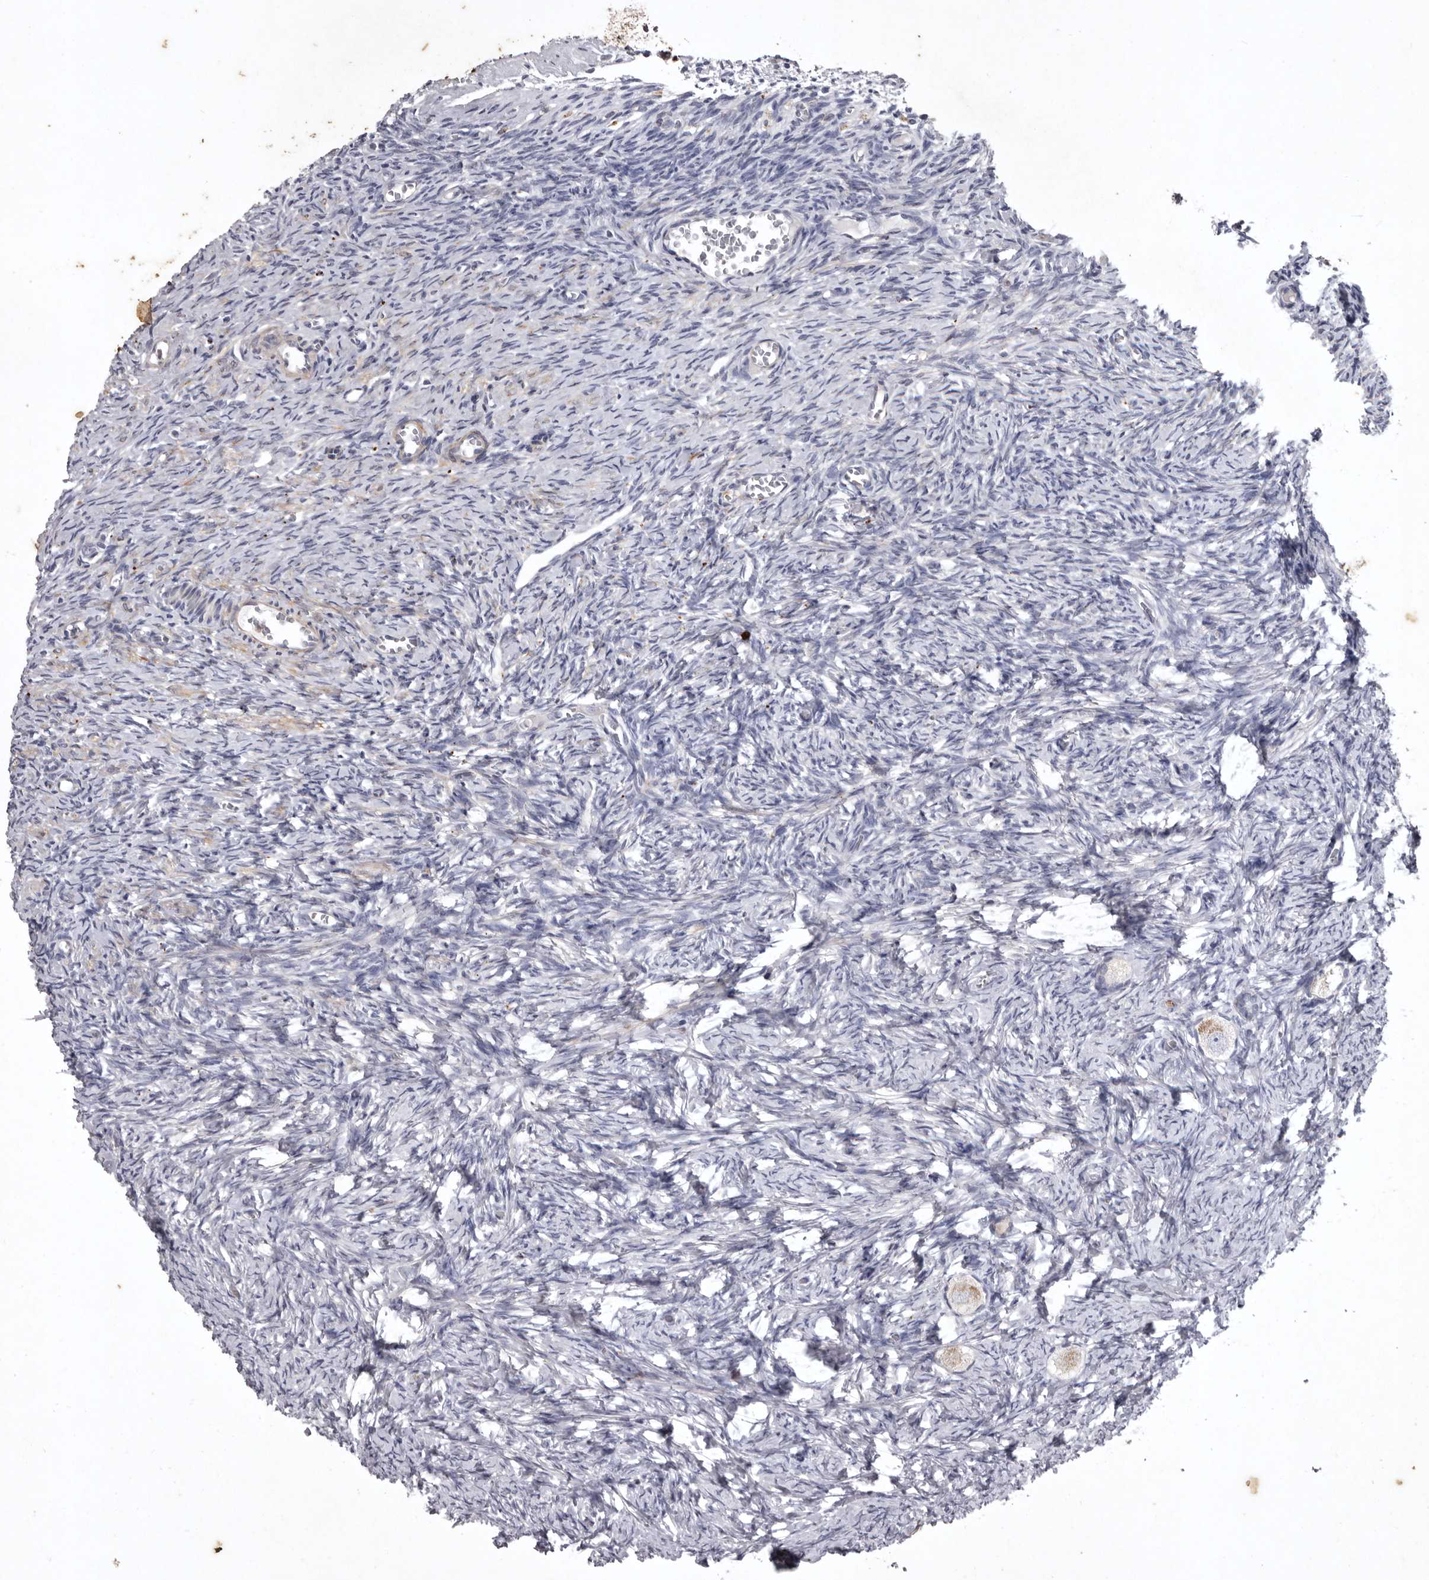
{"staining": {"intensity": "weak", "quantity": "25%-75%", "location": "cytoplasmic/membranous"}, "tissue": "ovary", "cell_type": "Follicle cells", "image_type": "normal", "snomed": [{"axis": "morphology", "description": "Normal tissue, NOS"}, {"axis": "topography", "description": "Ovary"}], "caption": "This image exhibits immunohistochemistry staining of benign human ovary, with low weak cytoplasmic/membranous expression in approximately 25%-75% of follicle cells.", "gene": "NKAIN4", "patient": {"sex": "female", "age": 27}}